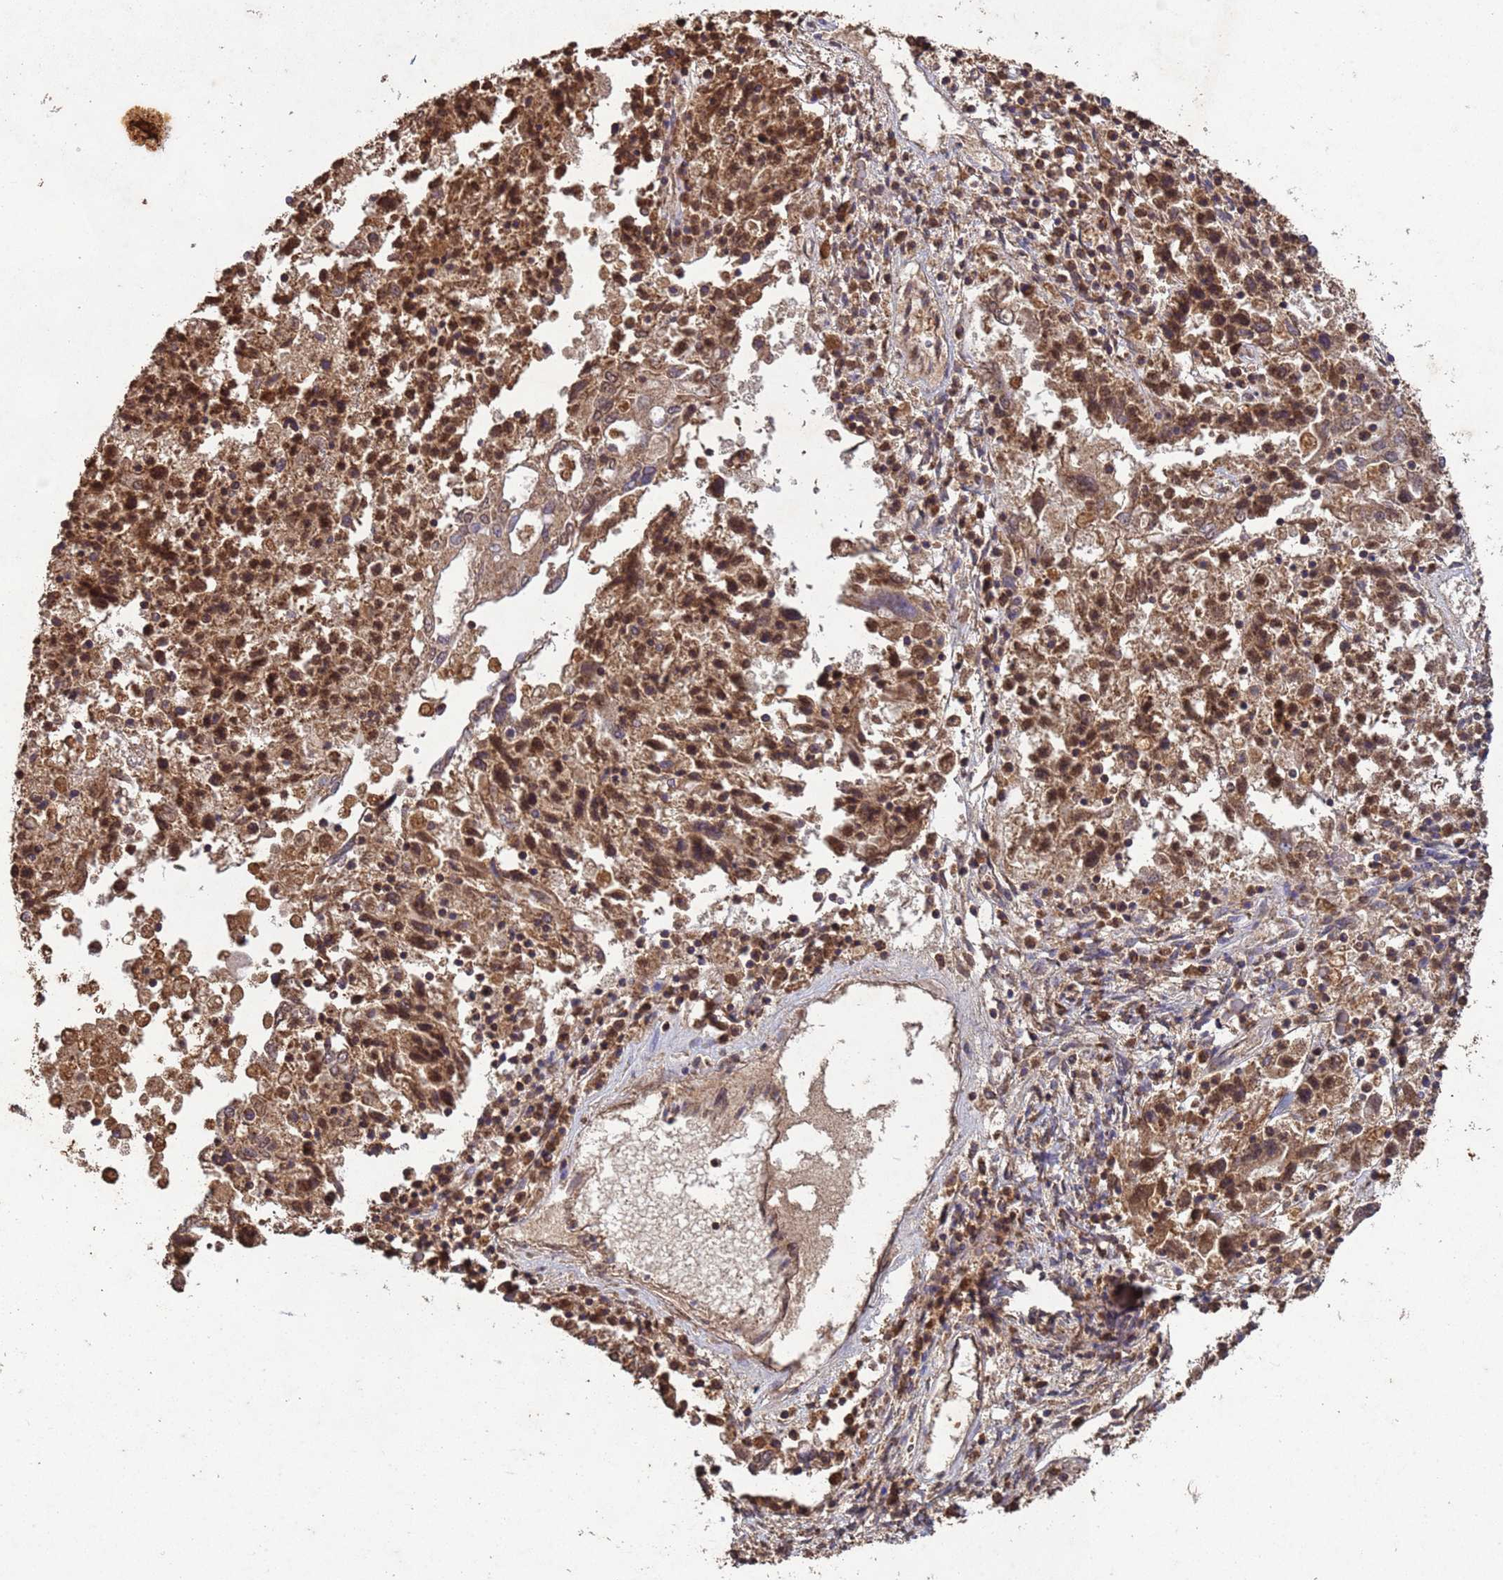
{"staining": {"intensity": "strong", "quantity": ">75%", "location": "cytoplasmic/membranous,nuclear"}, "tissue": "ovarian cancer", "cell_type": "Tumor cells", "image_type": "cancer", "snomed": [{"axis": "morphology", "description": "Carcinoma, endometroid"}, {"axis": "topography", "description": "Ovary"}], "caption": "Strong cytoplasmic/membranous and nuclear expression for a protein is appreciated in about >75% of tumor cells of ovarian endometroid carcinoma using immunohistochemistry (IHC).", "gene": "HDAC10", "patient": {"sex": "female", "age": 62}}